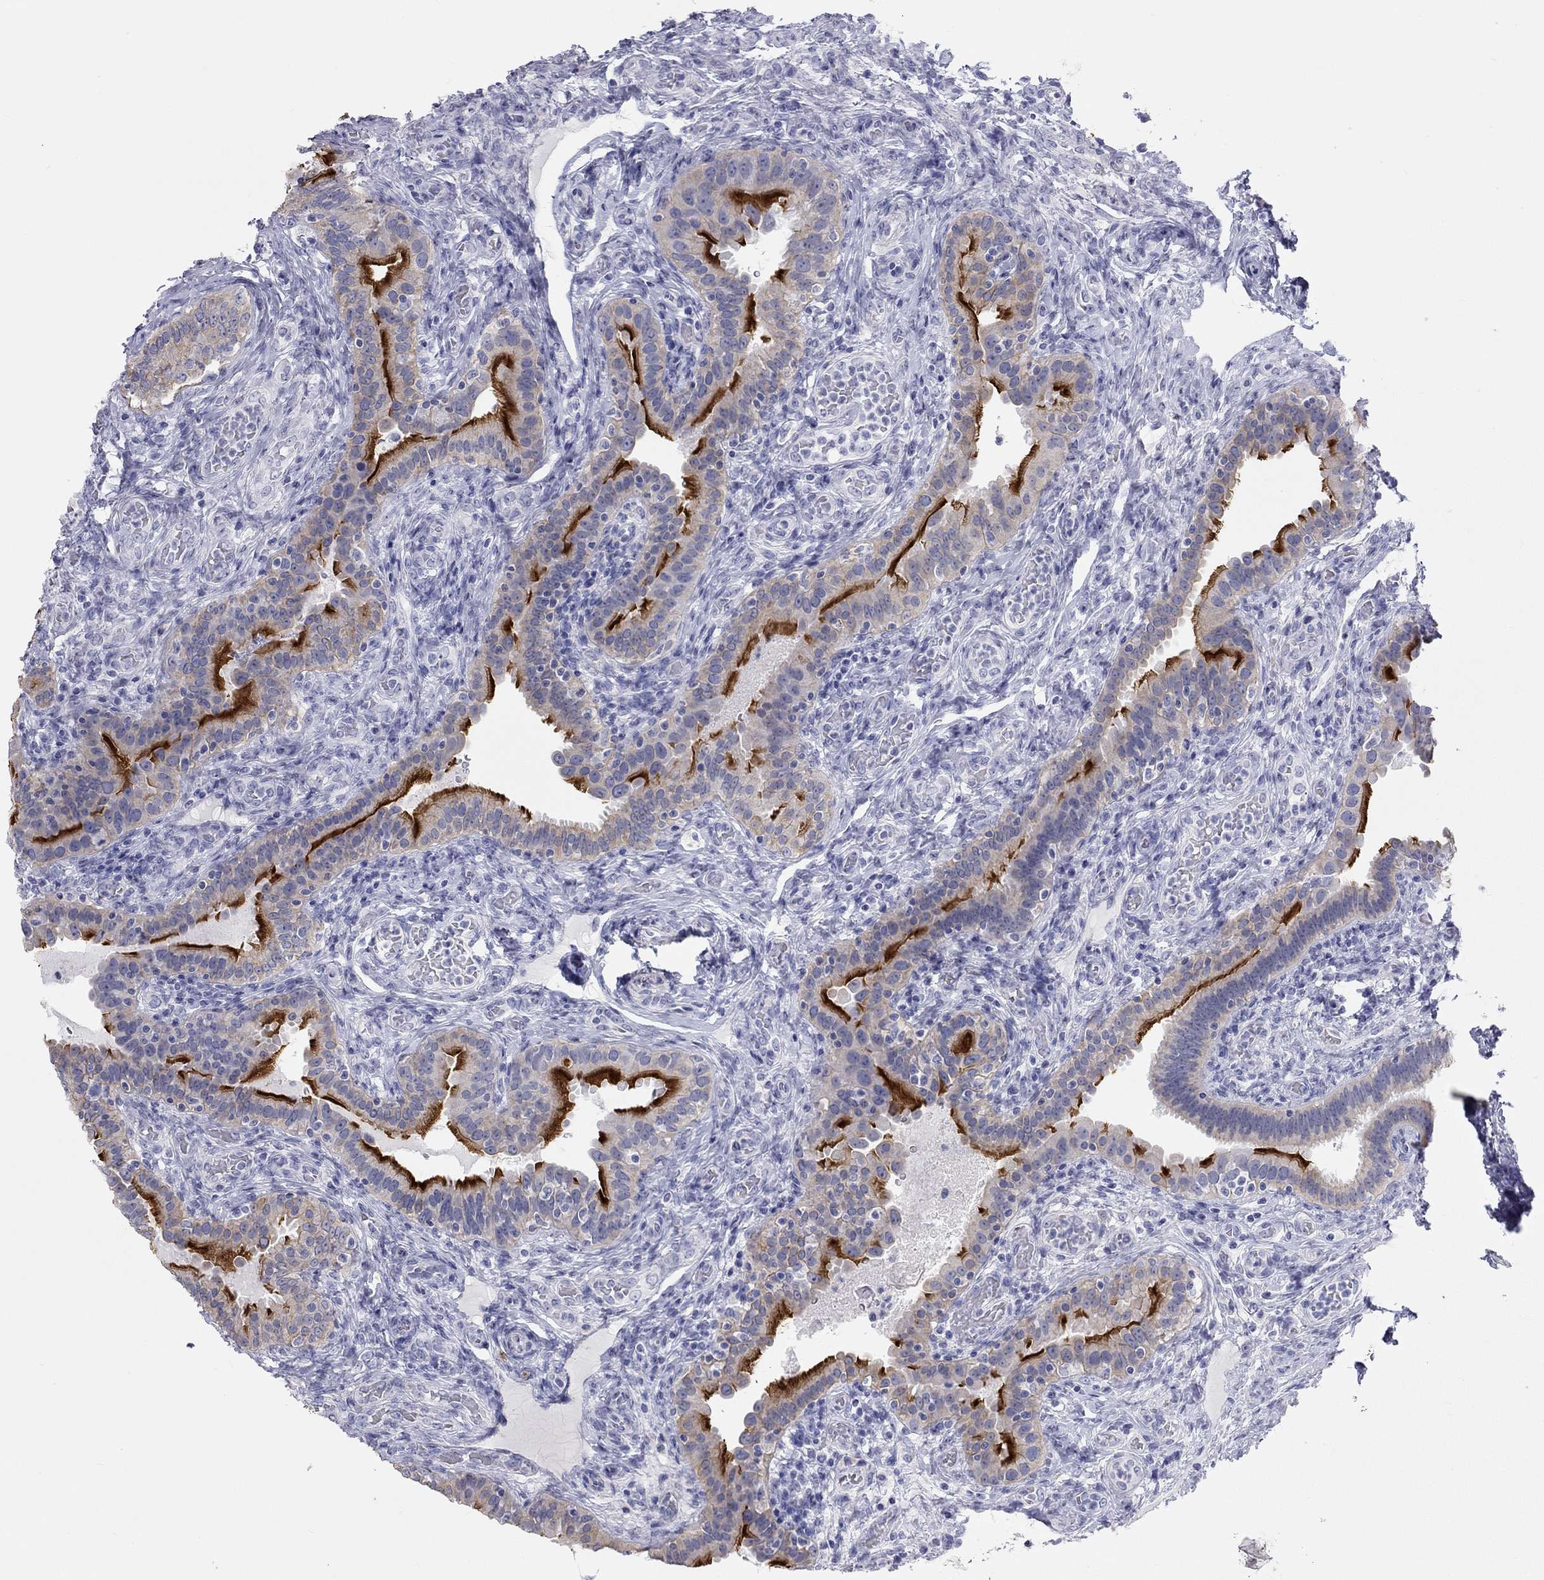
{"staining": {"intensity": "strong", "quantity": "25%-75%", "location": "cytoplasmic/membranous"}, "tissue": "fallopian tube", "cell_type": "Glandular cells", "image_type": "normal", "snomed": [{"axis": "morphology", "description": "Normal tissue, NOS"}, {"axis": "topography", "description": "Fallopian tube"}, {"axis": "topography", "description": "Ovary"}], "caption": "A high amount of strong cytoplasmic/membranous staining is identified in about 25%-75% of glandular cells in benign fallopian tube. Immunohistochemistry (ihc) stains the protein of interest in brown and the nuclei are stained blue.", "gene": "AK8", "patient": {"sex": "female", "age": 41}}